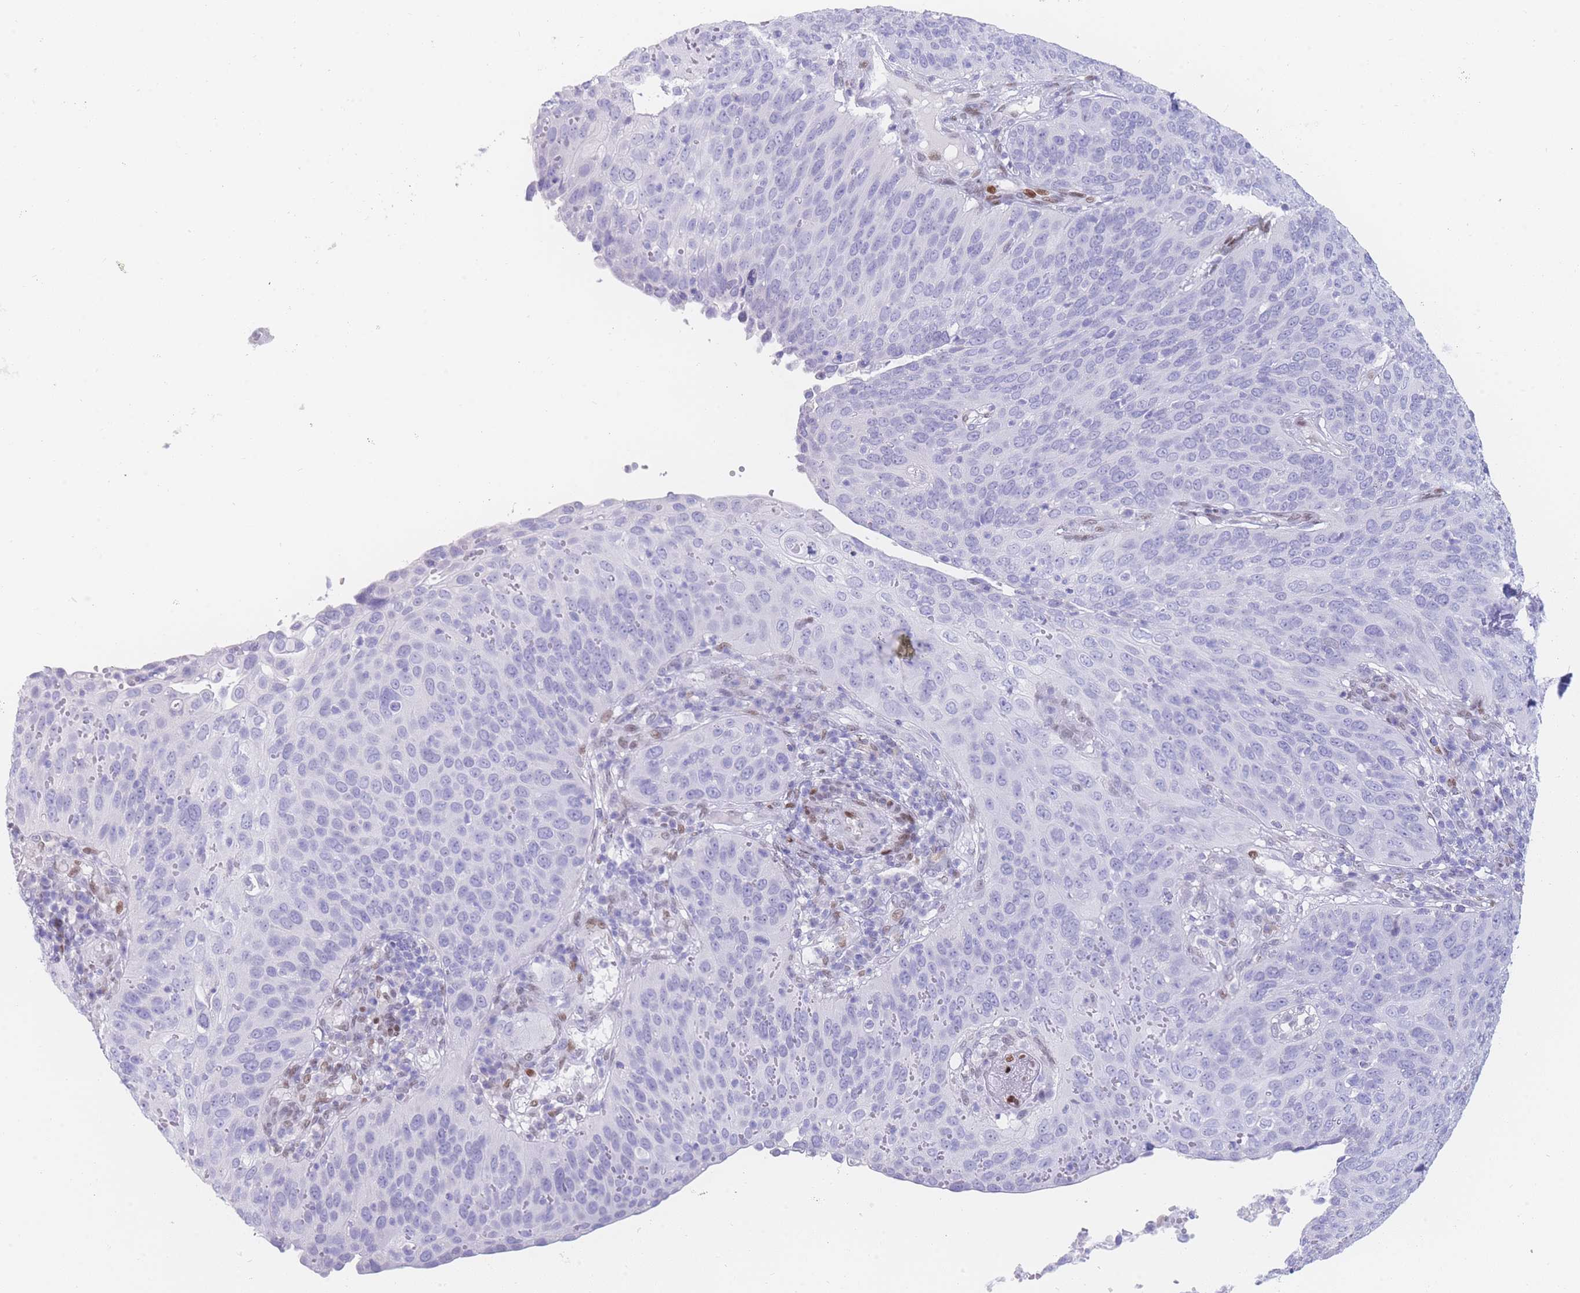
{"staining": {"intensity": "negative", "quantity": "none", "location": "none"}, "tissue": "cervical cancer", "cell_type": "Tumor cells", "image_type": "cancer", "snomed": [{"axis": "morphology", "description": "Squamous cell carcinoma, NOS"}, {"axis": "topography", "description": "Cervix"}], "caption": "Immunohistochemical staining of human cervical cancer (squamous cell carcinoma) reveals no significant staining in tumor cells.", "gene": "PSMB5", "patient": {"sex": "female", "age": 36}}